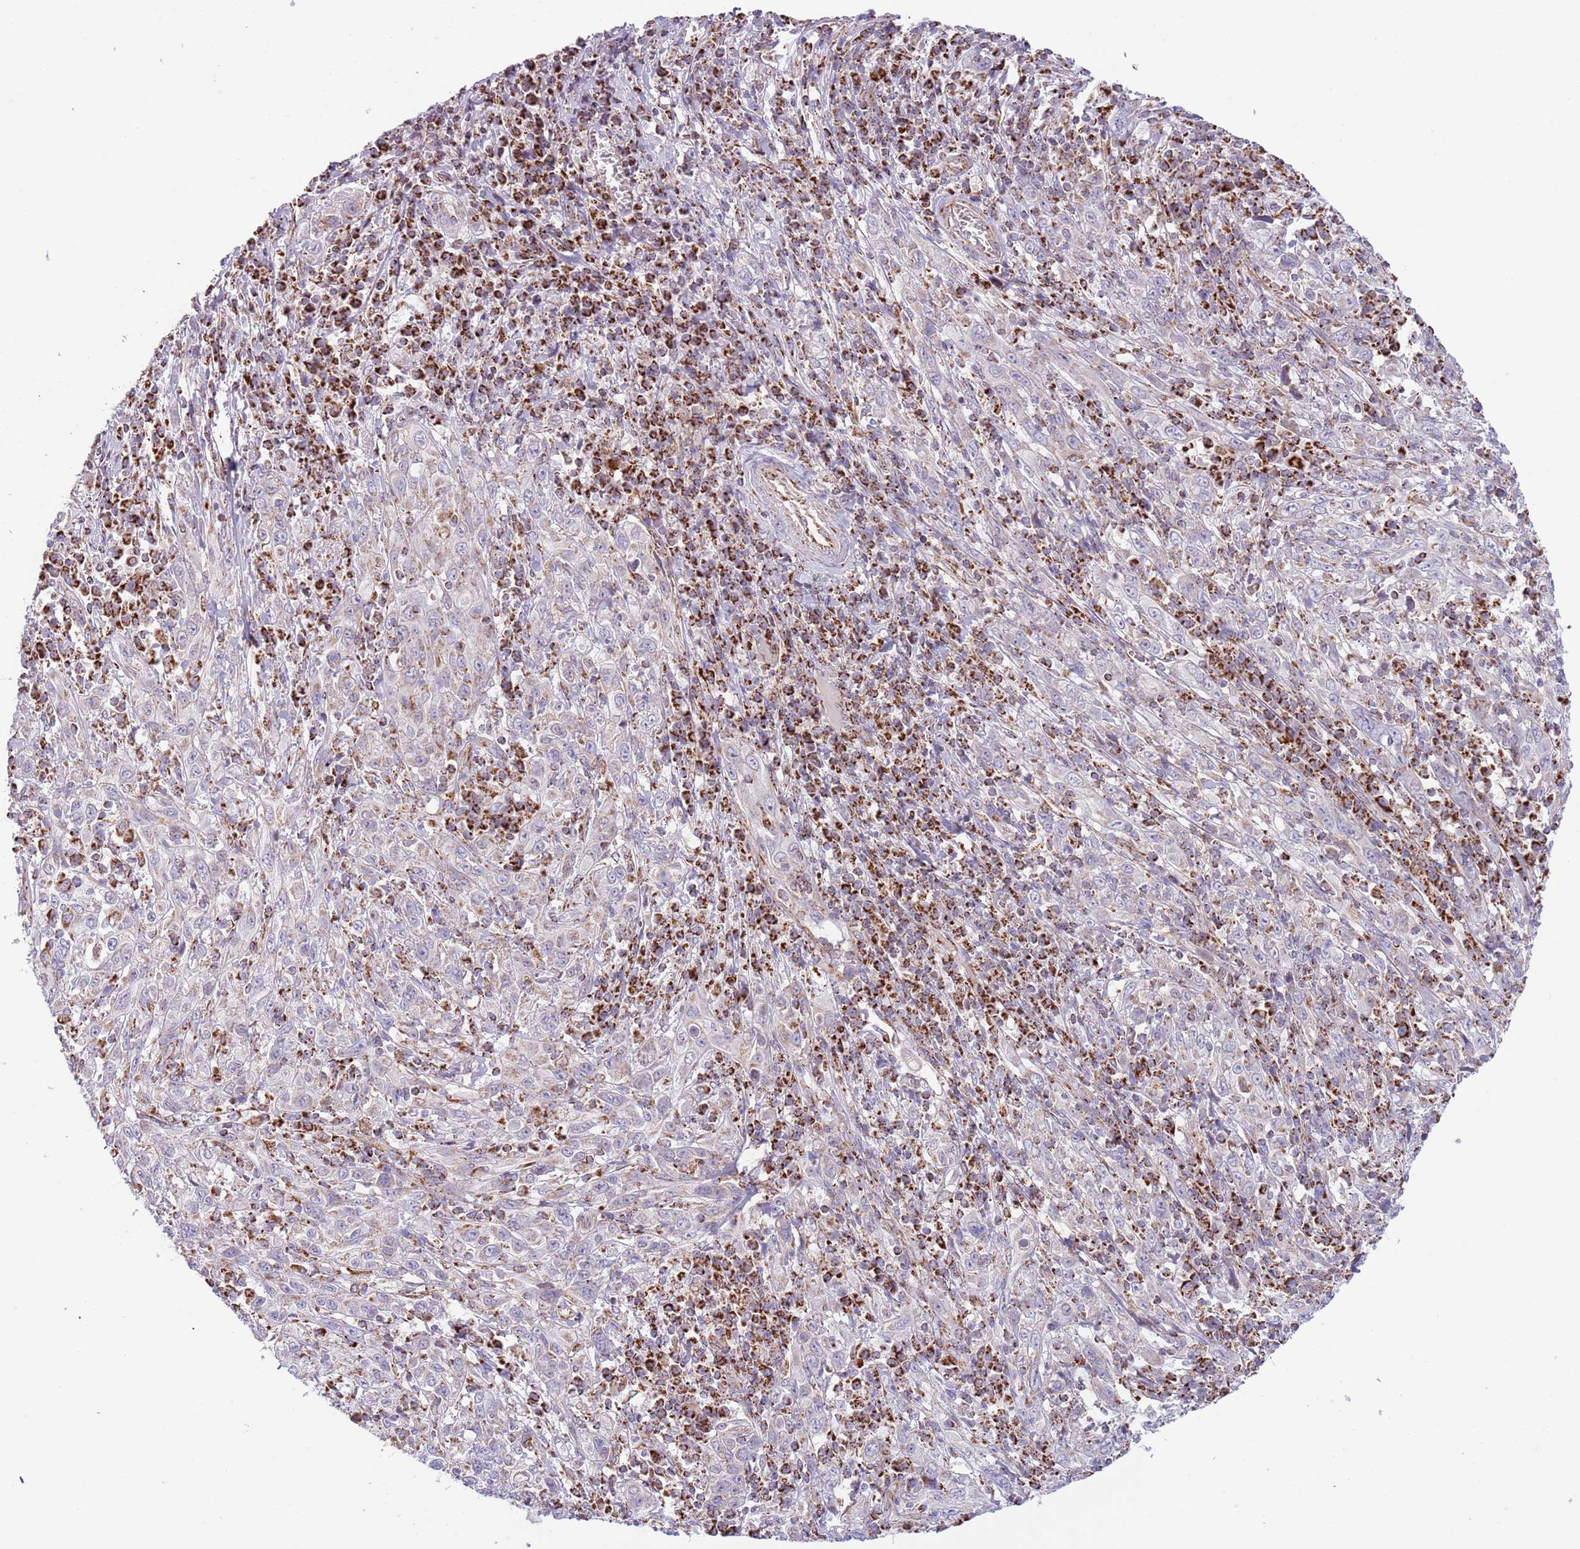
{"staining": {"intensity": "negative", "quantity": "none", "location": "none"}, "tissue": "cervical cancer", "cell_type": "Tumor cells", "image_type": "cancer", "snomed": [{"axis": "morphology", "description": "Squamous cell carcinoma, NOS"}, {"axis": "topography", "description": "Cervix"}], "caption": "The photomicrograph displays no significant staining in tumor cells of cervical squamous cell carcinoma.", "gene": "LHX6", "patient": {"sex": "female", "age": 46}}